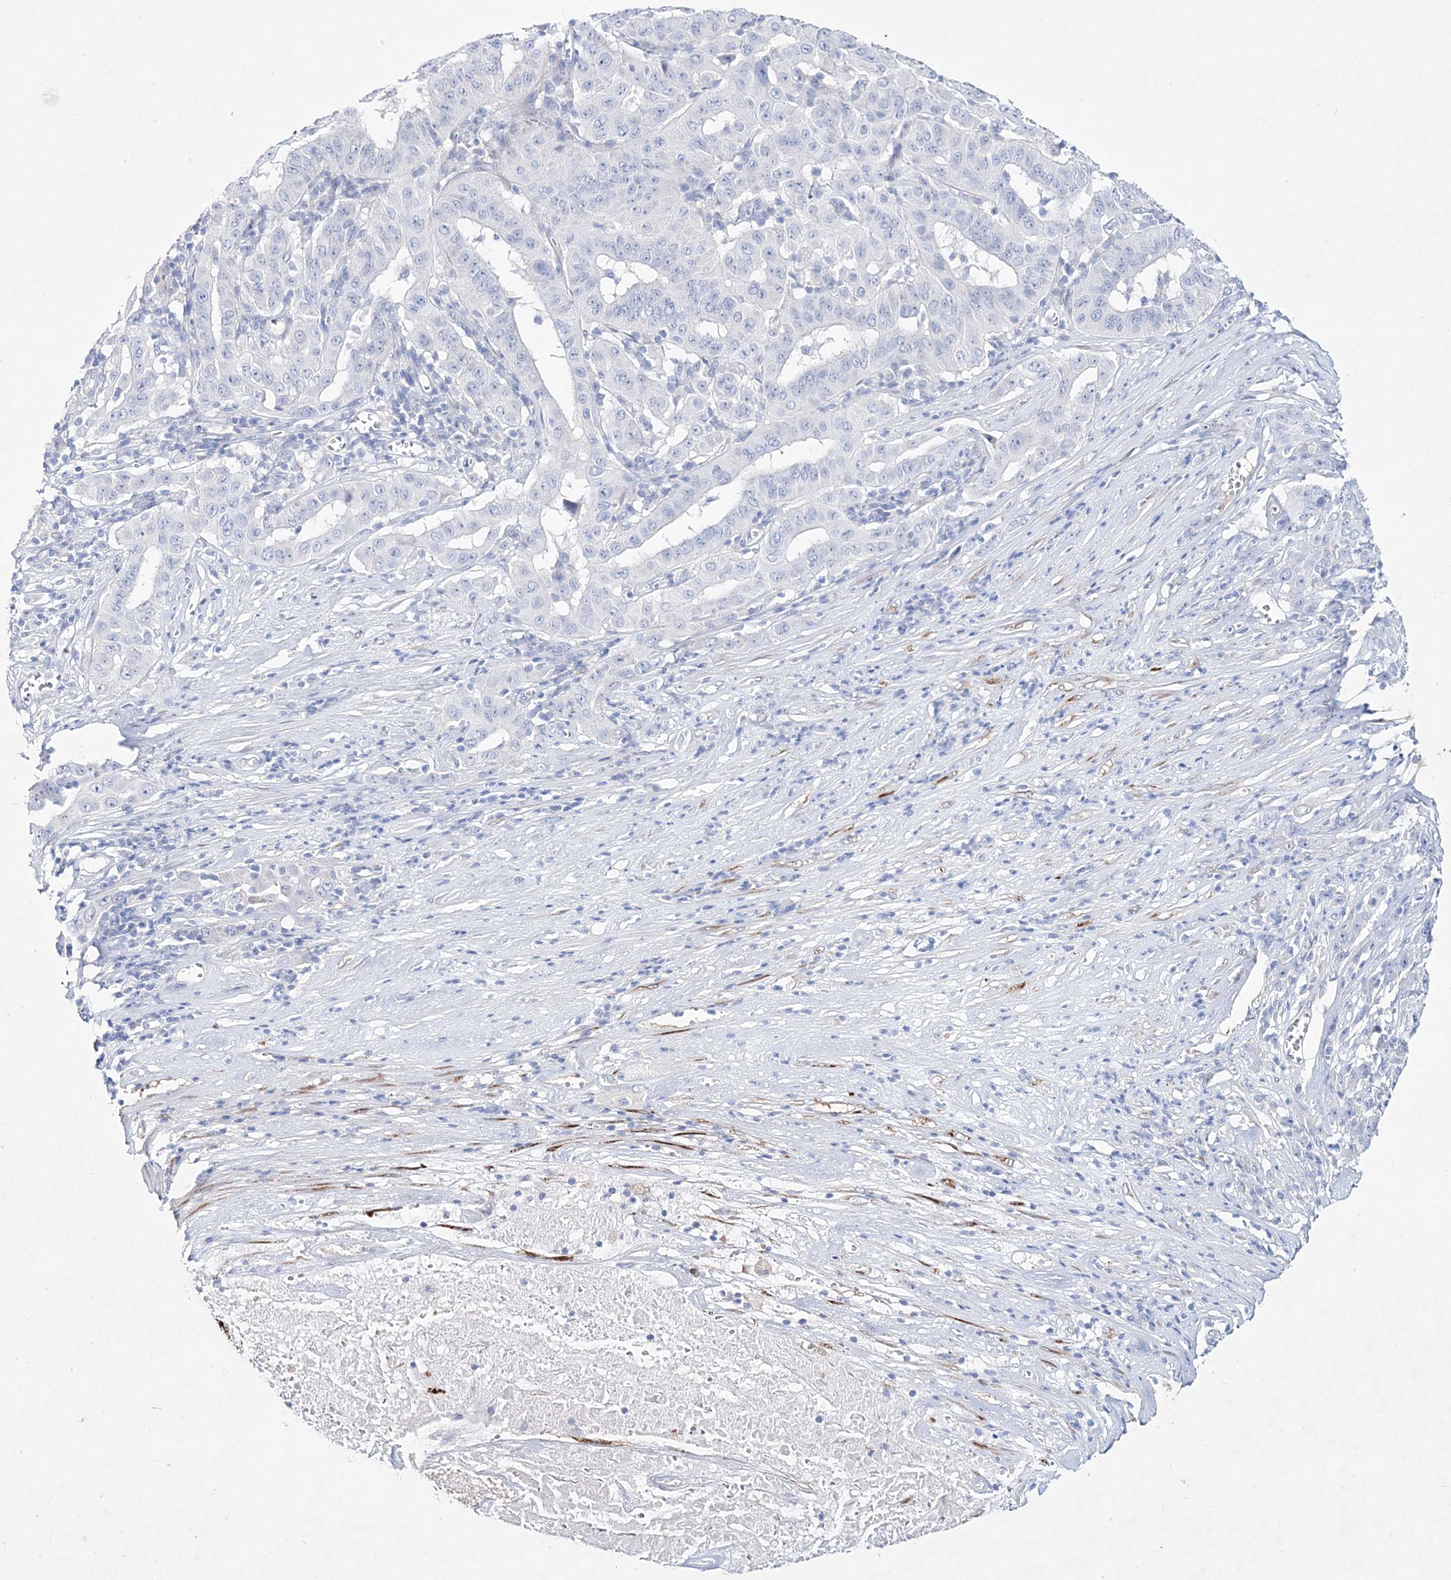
{"staining": {"intensity": "negative", "quantity": "none", "location": "none"}, "tissue": "pancreatic cancer", "cell_type": "Tumor cells", "image_type": "cancer", "snomed": [{"axis": "morphology", "description": "Adenocarcinoma, NOS"}, {"axis": "topography", "description": "Pancreas"}], "caption": "The image exhibits no significant staining in tumor cells of adenocarcinoma (pancreatic).", "gene": "SPINK7", "patient": {"sex": "male", "age": 63}}